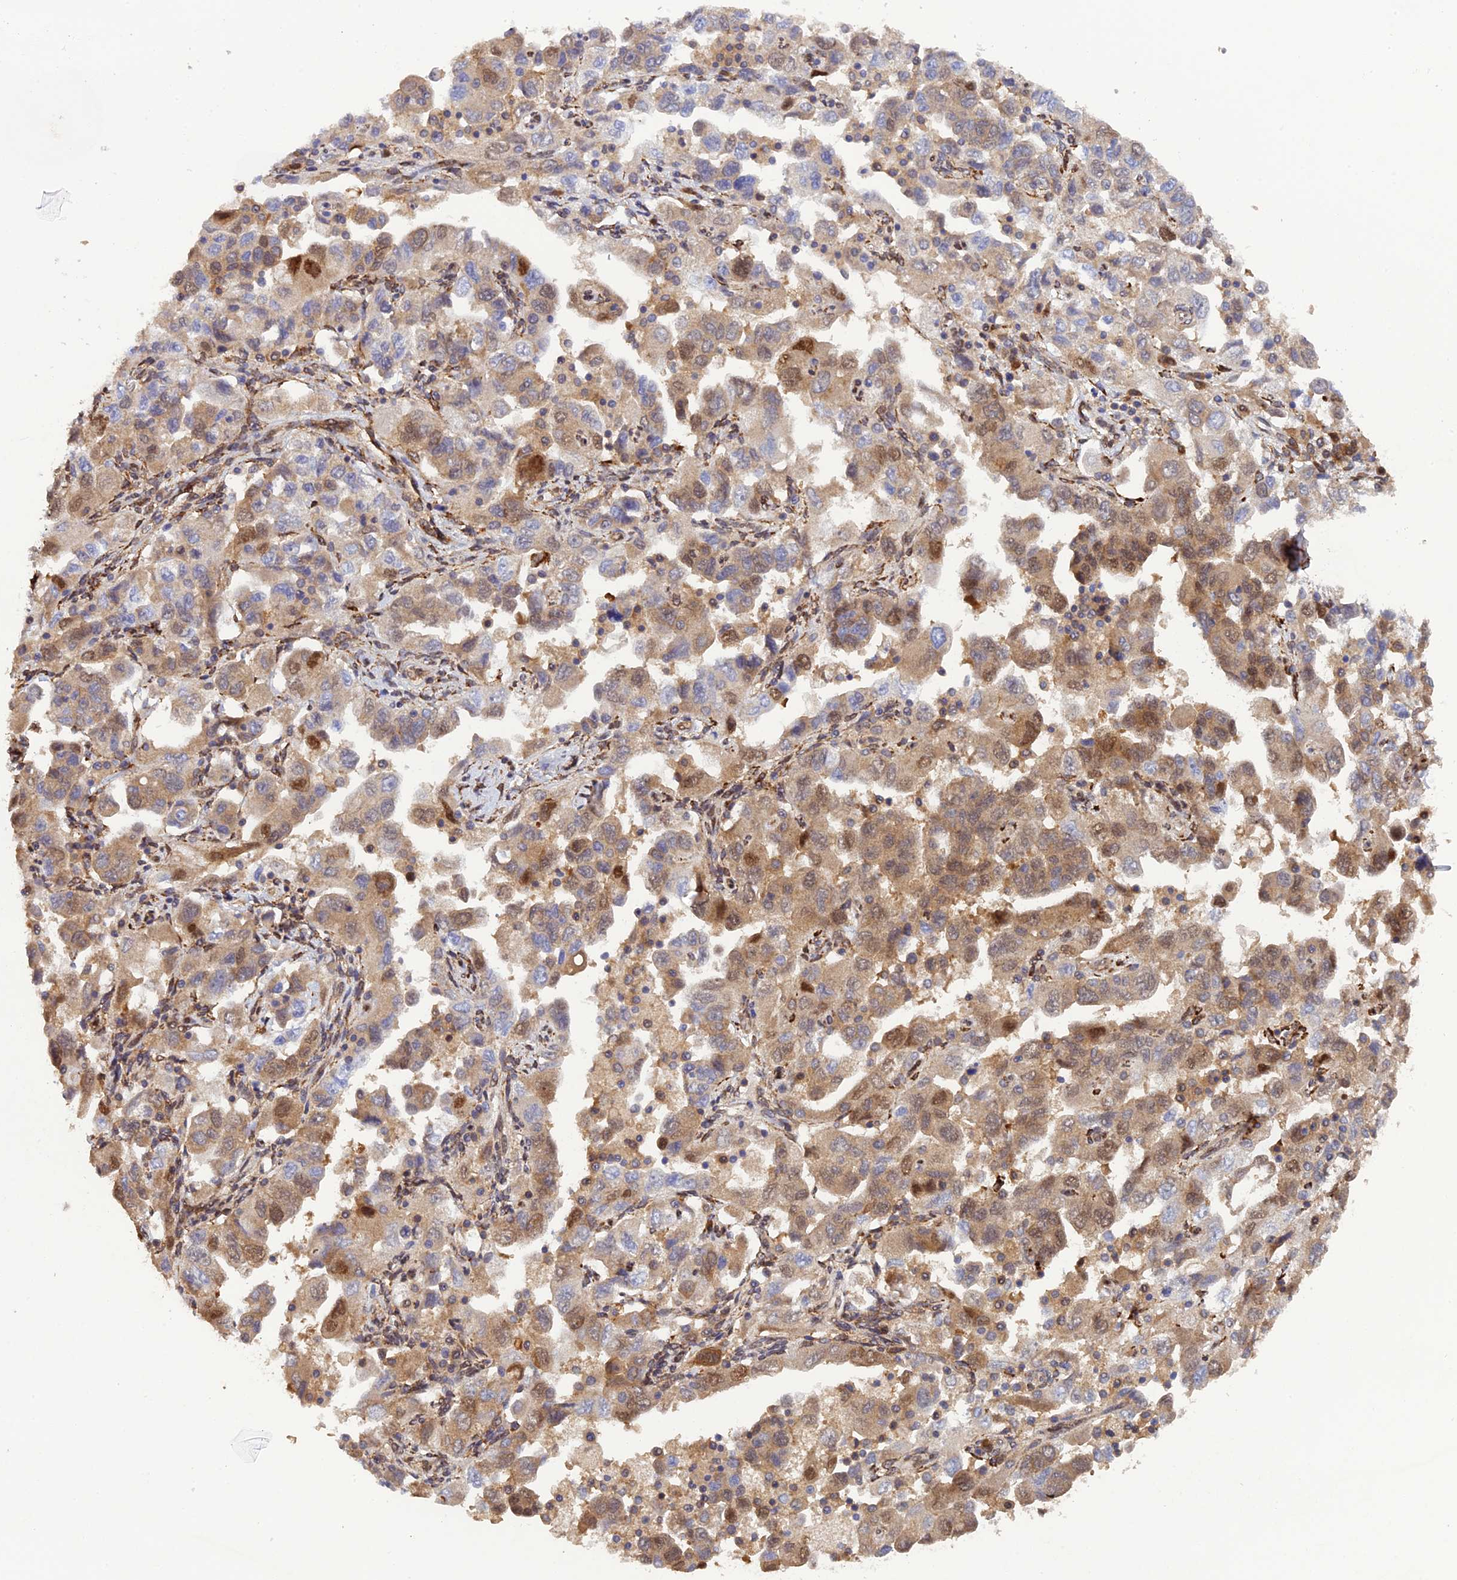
{"staining": {"intensity": "moderate", "quantity": ">75%", "location": "cytoplasmic/membranous"}, "tissue": "ovarian cancer", "cell_type": "Tumor cells", "image_type": "cancer", "snomed": [{"axis": "morphology", "description": "Carcinoma, NOS"}, {"axis": "morphology", "description": "Cystadenocarcinoma, serous, NOS"}, {"axis": "topography", "description": "Ovary"}], "caption": "Immunohistochemical staining of ovarian cancer (carcinoma) exhibits medium levels of moderate cytoplasmic/membranous staining in approximately >75% of tumor cells.", "gene": "P3H3", "patient": {"sex": "female", "age": 69}}